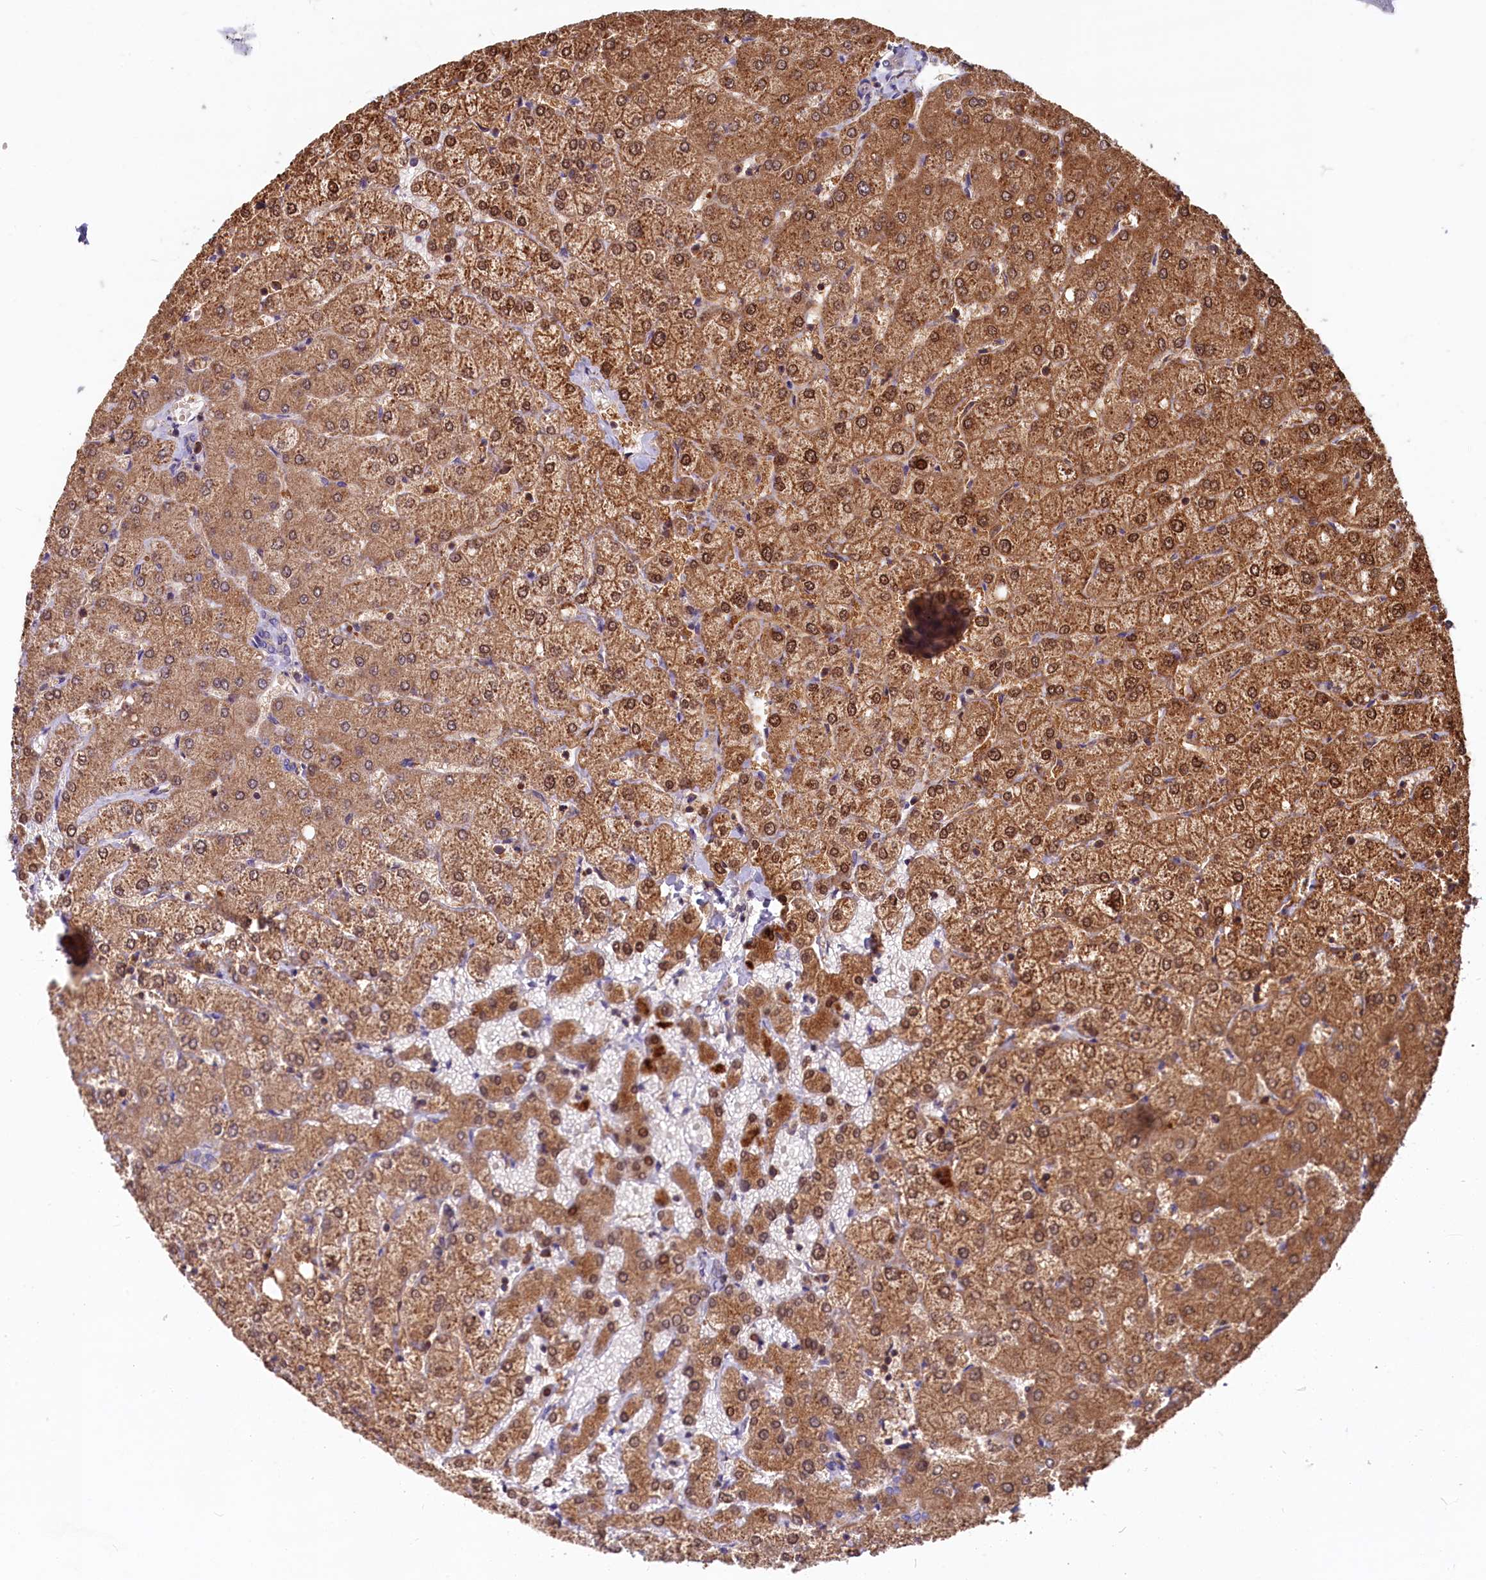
{"staining": {"intensity": "negative", "quantity": "none", "location": "none"}, "tissue": "liver", "cell_type": "Cholangiocytes", "image_type": "normal", "snomed": [{"axis": "morphology", "description": "Normal tissue, NOS"}, {"axis": "topography", "description": "Liver"}], "caption": "IHC image of normal liver: human liver stained with DAB displays no significant protein staining in cholangiocytes. (Brightfield microscopy of DAB immunohistochemistry at high magnification).", "gene": "MYO9B", "patient": {"sex": "female", "age": 54}}